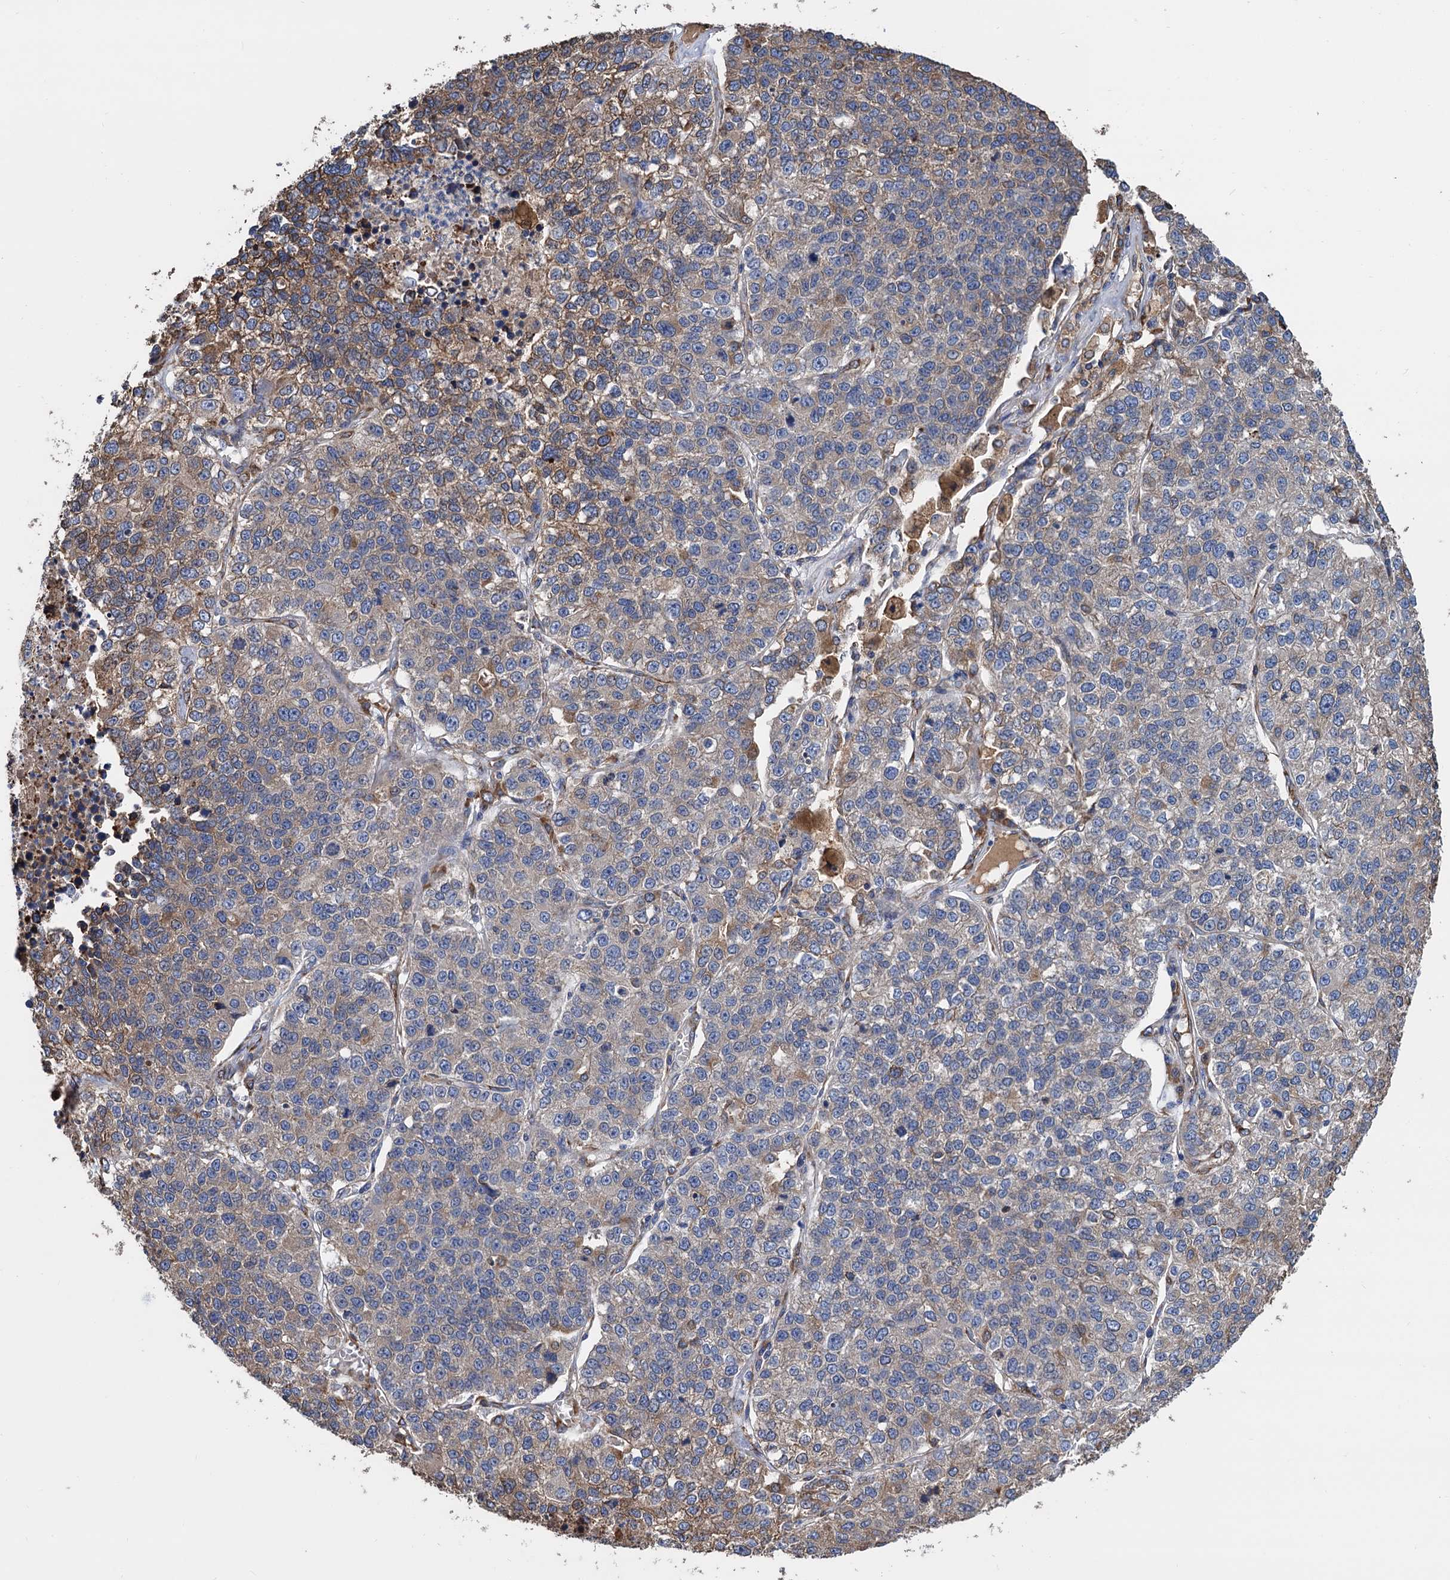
{"staining": {"intensity": "weak", "quantity": "25%-75%", "location": "cytoplasmic/membranous"}, "tissue": "lung cancer", "cell_type": "Tumor cells", "image_type": "cancer", "snomed": [{"axis": "morphology", "description": "Adenocarcinoma, NOS"}, {"axis": "topography", "description": "Lung"}], "caption": "Tumor cells reveal low levels of weak cytoplasmic/membranous staining in approximately 25%-75% of cells in human lung cancer (adenocarcinoma). The staining was performed using DAB, with brown indicating positive protein expression. Nuclei are stained blue with hematoxylin.", "gene": "CNNM1", "patient": {"sex": "male", "age": 49}}